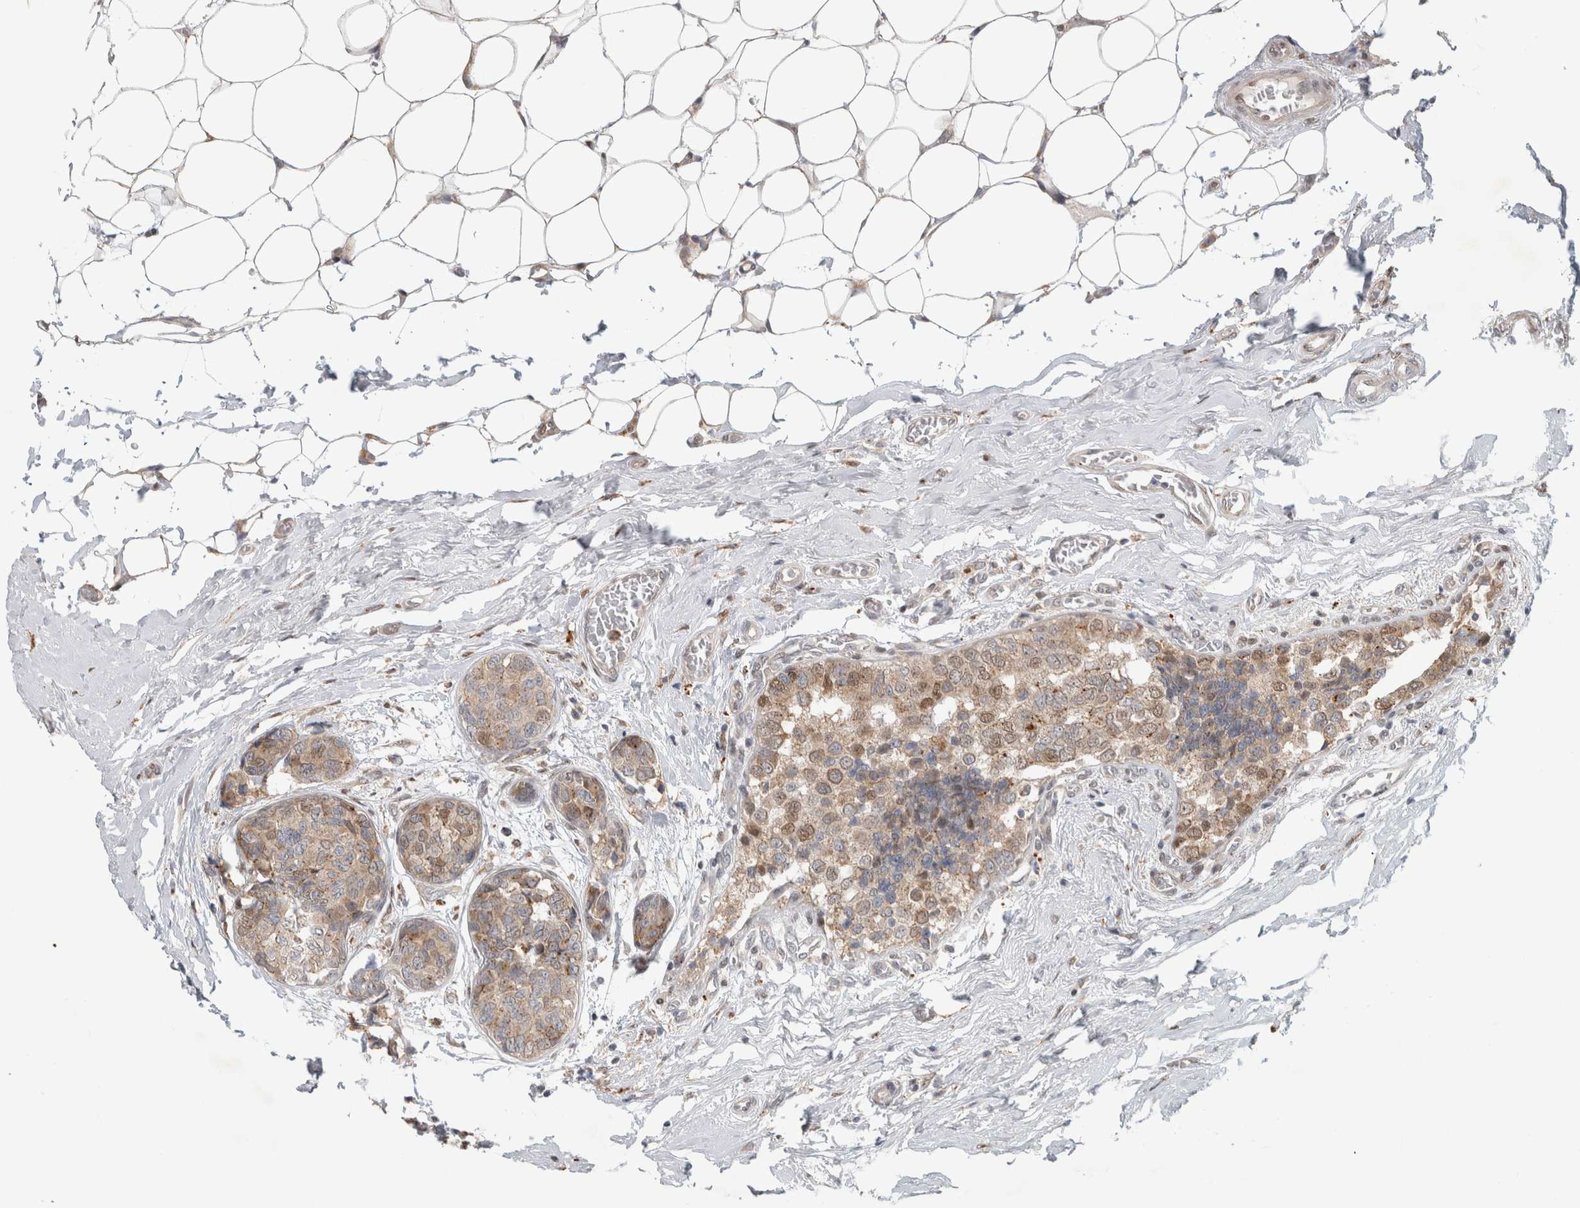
{"staining": {"intensity": "weak", "quantity": ">75%", "location": "cytoplasmic/membranous,nuclear"}, "tissue": "breast cancer", "cell_type": "Tumor cells", "image_type": "cancer", "snomed": [{"axis": "morphology", "description": "Normal tissue, NOS"}, {"axis": "morphology", "description": "Duct carcinoma"}, {"axis": "topography", "description": "Breast"}], "caption": "Immunohistochemistry (IHC) staining of breast cancer, which shows low levels of weak cytoplasmic/membranous and nuclear expression in approximately >75% of tumor cells indicating weak cytoplasmic/membranous and nuclear protein staining. The staining was performed using DAB (3,3'-diaminobenzidine) (brown) for protein detection and nuclei were counterstained in hematoxylin (blue).", "gene": "NAB2", "patient": {"sex": "female", "age": 43}}